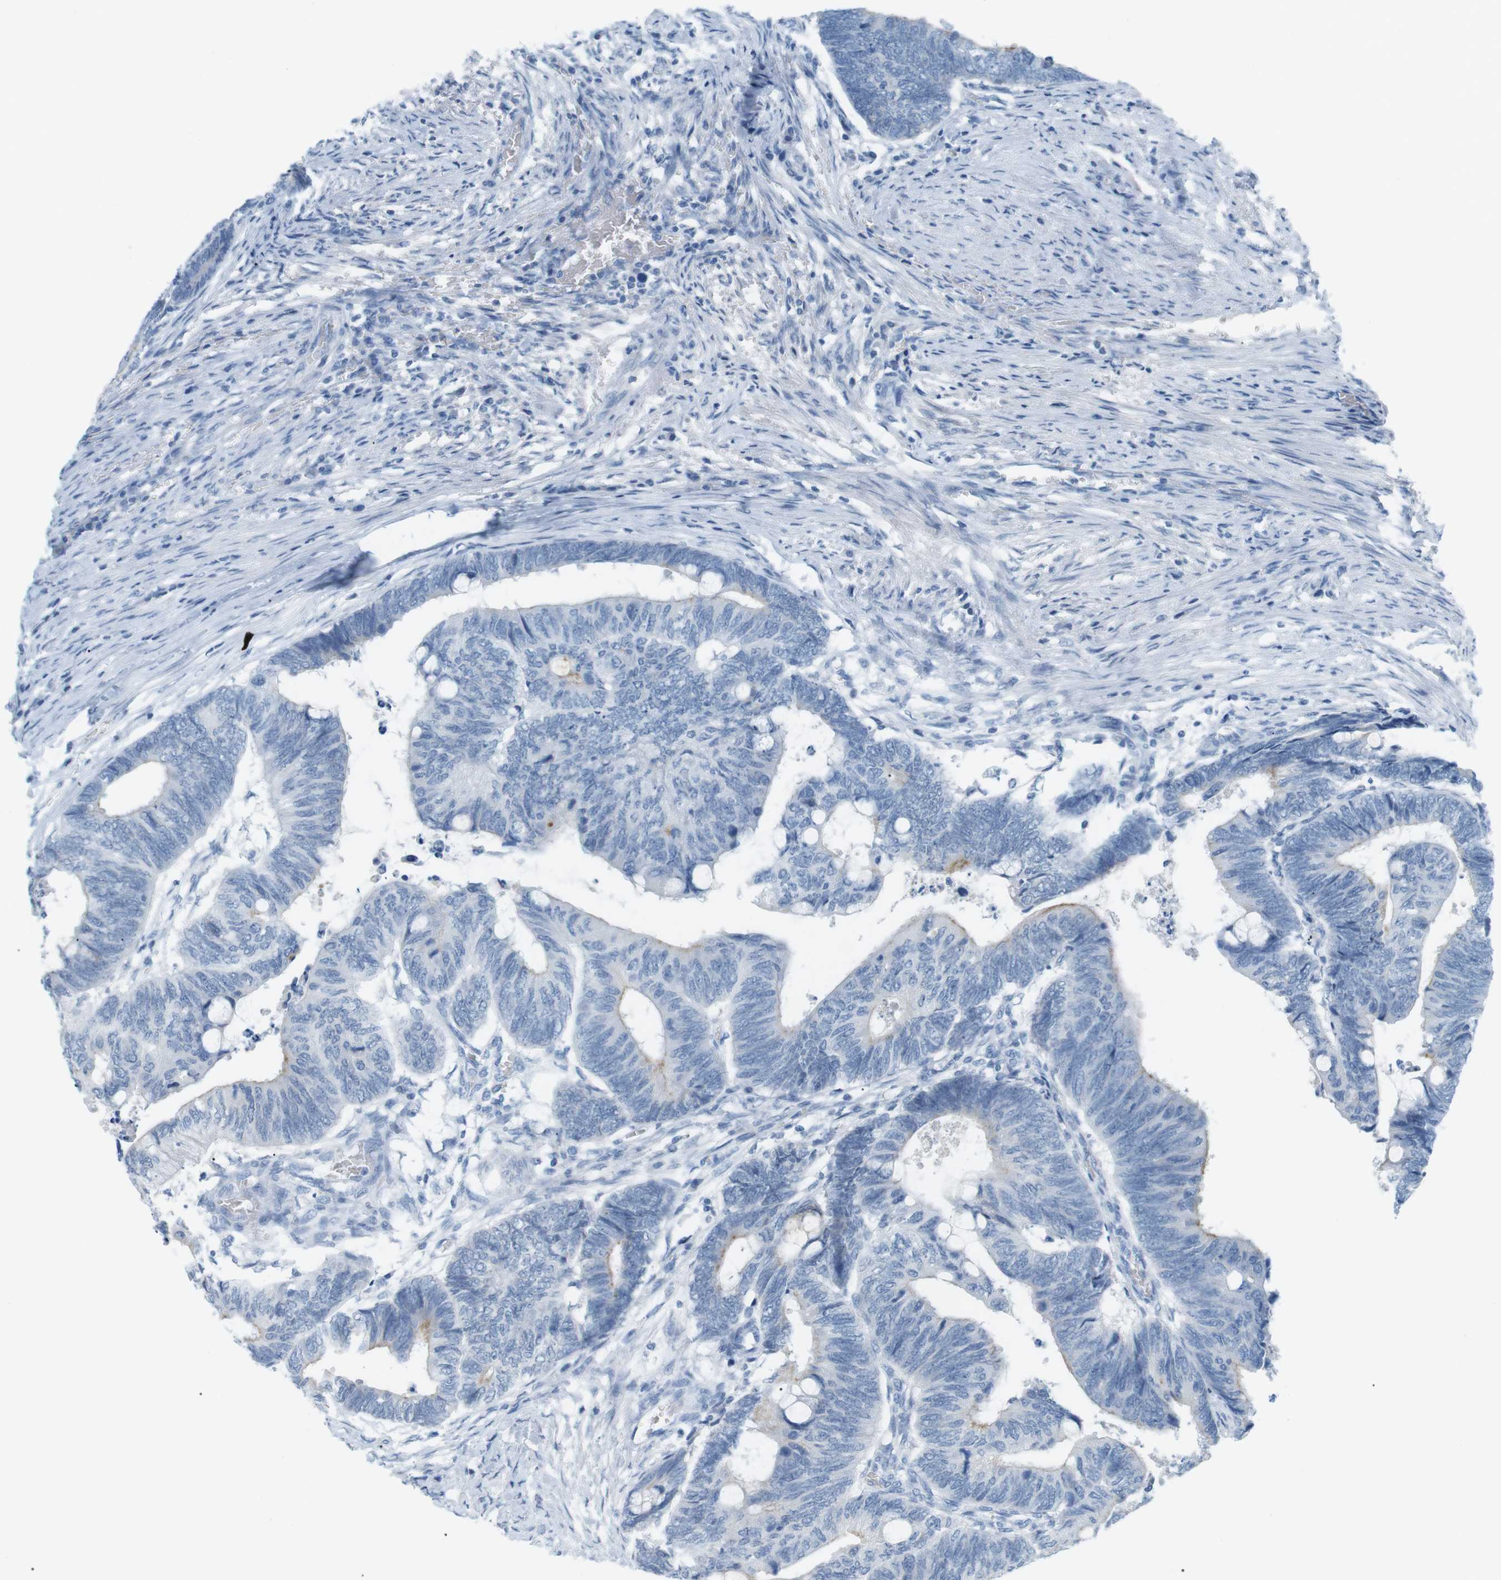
{"staining": {"intensity": "negative", "quantity": "none", "location": "none"}, "tissue": "colorectal cancer", "cell_type": "Tumor cells", "image_type": "cancer", "snomed": [{"axis": "morphology", "description": "Normal tissue, NOS"}, {"axis": "morphology", "description": "Adenocarcinoma, NOS"}, {"axis": "topography", "description": "Rectum"}, {"axis": "topography", "description": "Peripheral nerve tissue"}], "caption": "Adenocarcinoma (colorectal) stained for a protein using immunohistochemistry shows no expression tumor cells.", "gene": "AZGP1", "patient": {"sex": "male", "age": 92}}